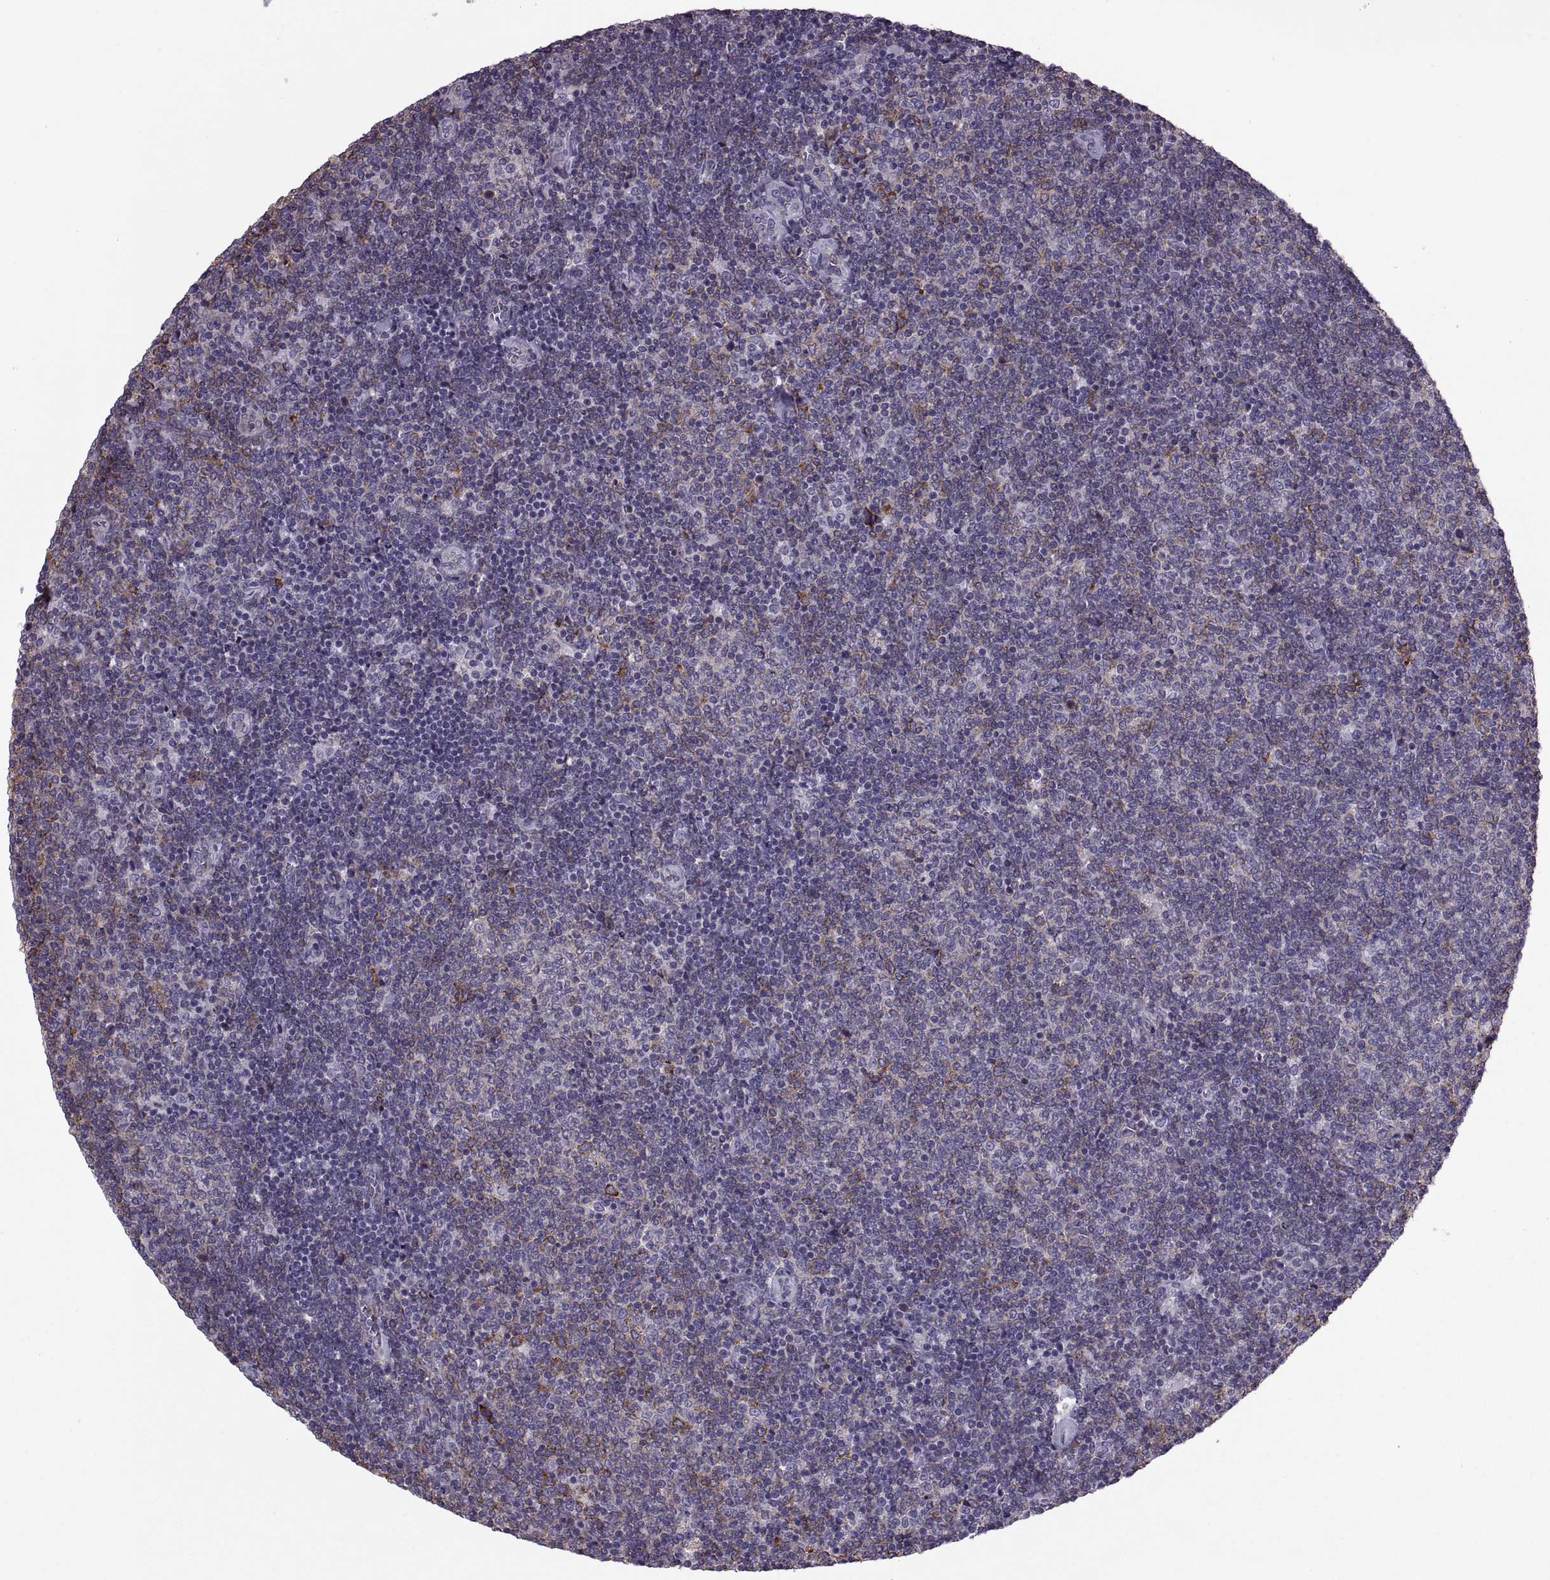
{"staining": {"intensity": "moderate", "quantity": "<25%", "location": "cytoplasmic/membranous"}, "tissue": "lymphoma", "cell_type": "Tumor cells", "image_type": "cancer", "snomed": [{"axis": "morphology", "description": "Malignant lymphoma, non-Hodgkin's type, Low grade"}, {"axis": "topography", "description": "Lymph node"}], "caption": "A high-resolution photomicrograph shows immunohistochemistry staining of malignant lymphoma, non-Hodgkin's type (low-grade), which reveals moderate cytoplasmic/membranous expression in approximately <25% of tumor cells. (DAB (3,3'-diaminobenzidine) IHC with brightfield microscopy, high magnification).", "gene": "PABPC1", "patient": {"sex": "male", "age": 52}}